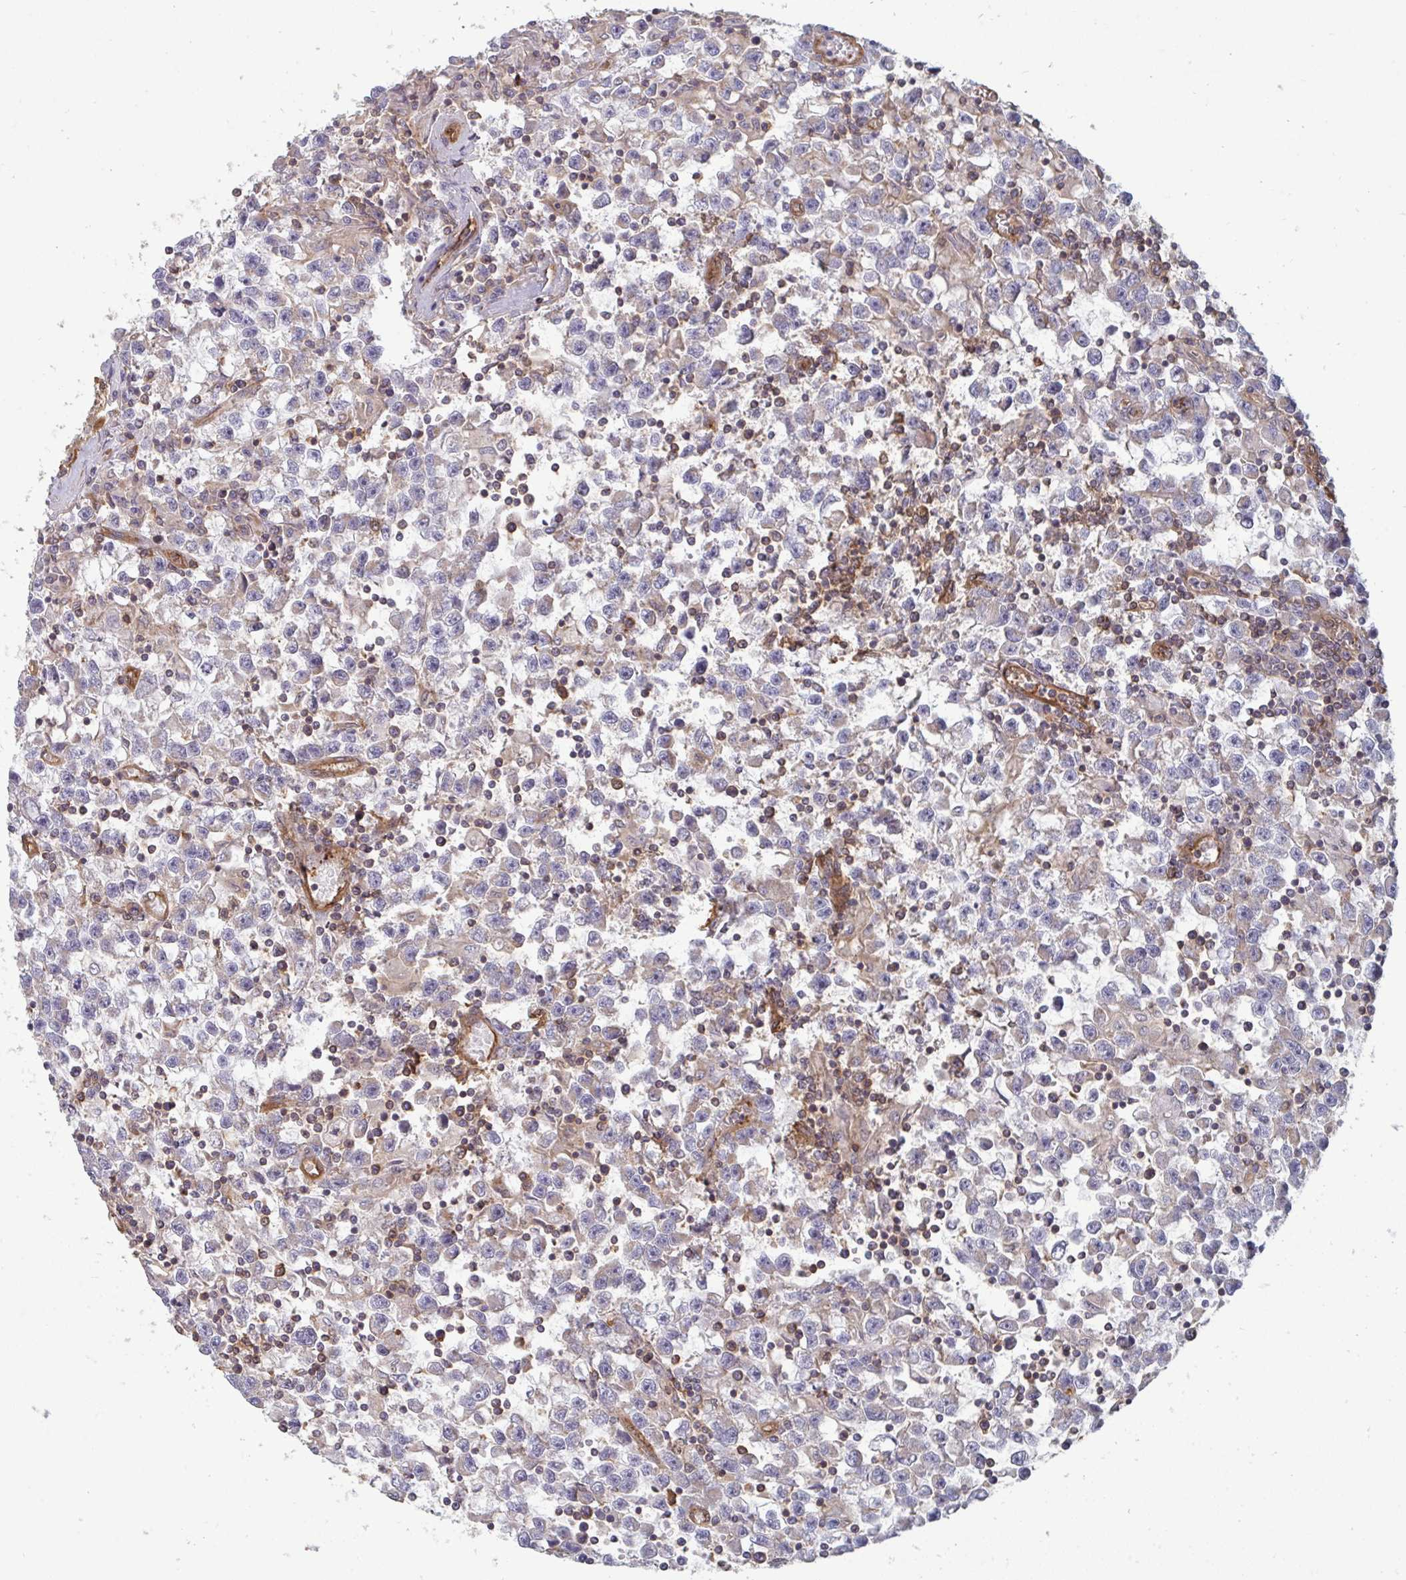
{"staining": {"intensity": "negative", "quantity": "none", "location": "none"}, "tissue": "testis cancer", "cell_type": "Tumor cells", "image_type": "cancer", "snomed": [{"axis": "morphology", "description": "Seminoma, NOS"}, {"axis": "topography", "description": "Testis"}], "caption": "Immunohistochemistry micrograph of testis seminoma stained for a protein (brown), which shows no expression in tumor cells.", "gene": "ISCU", "patient": {"sex": "male", "age": 31}}